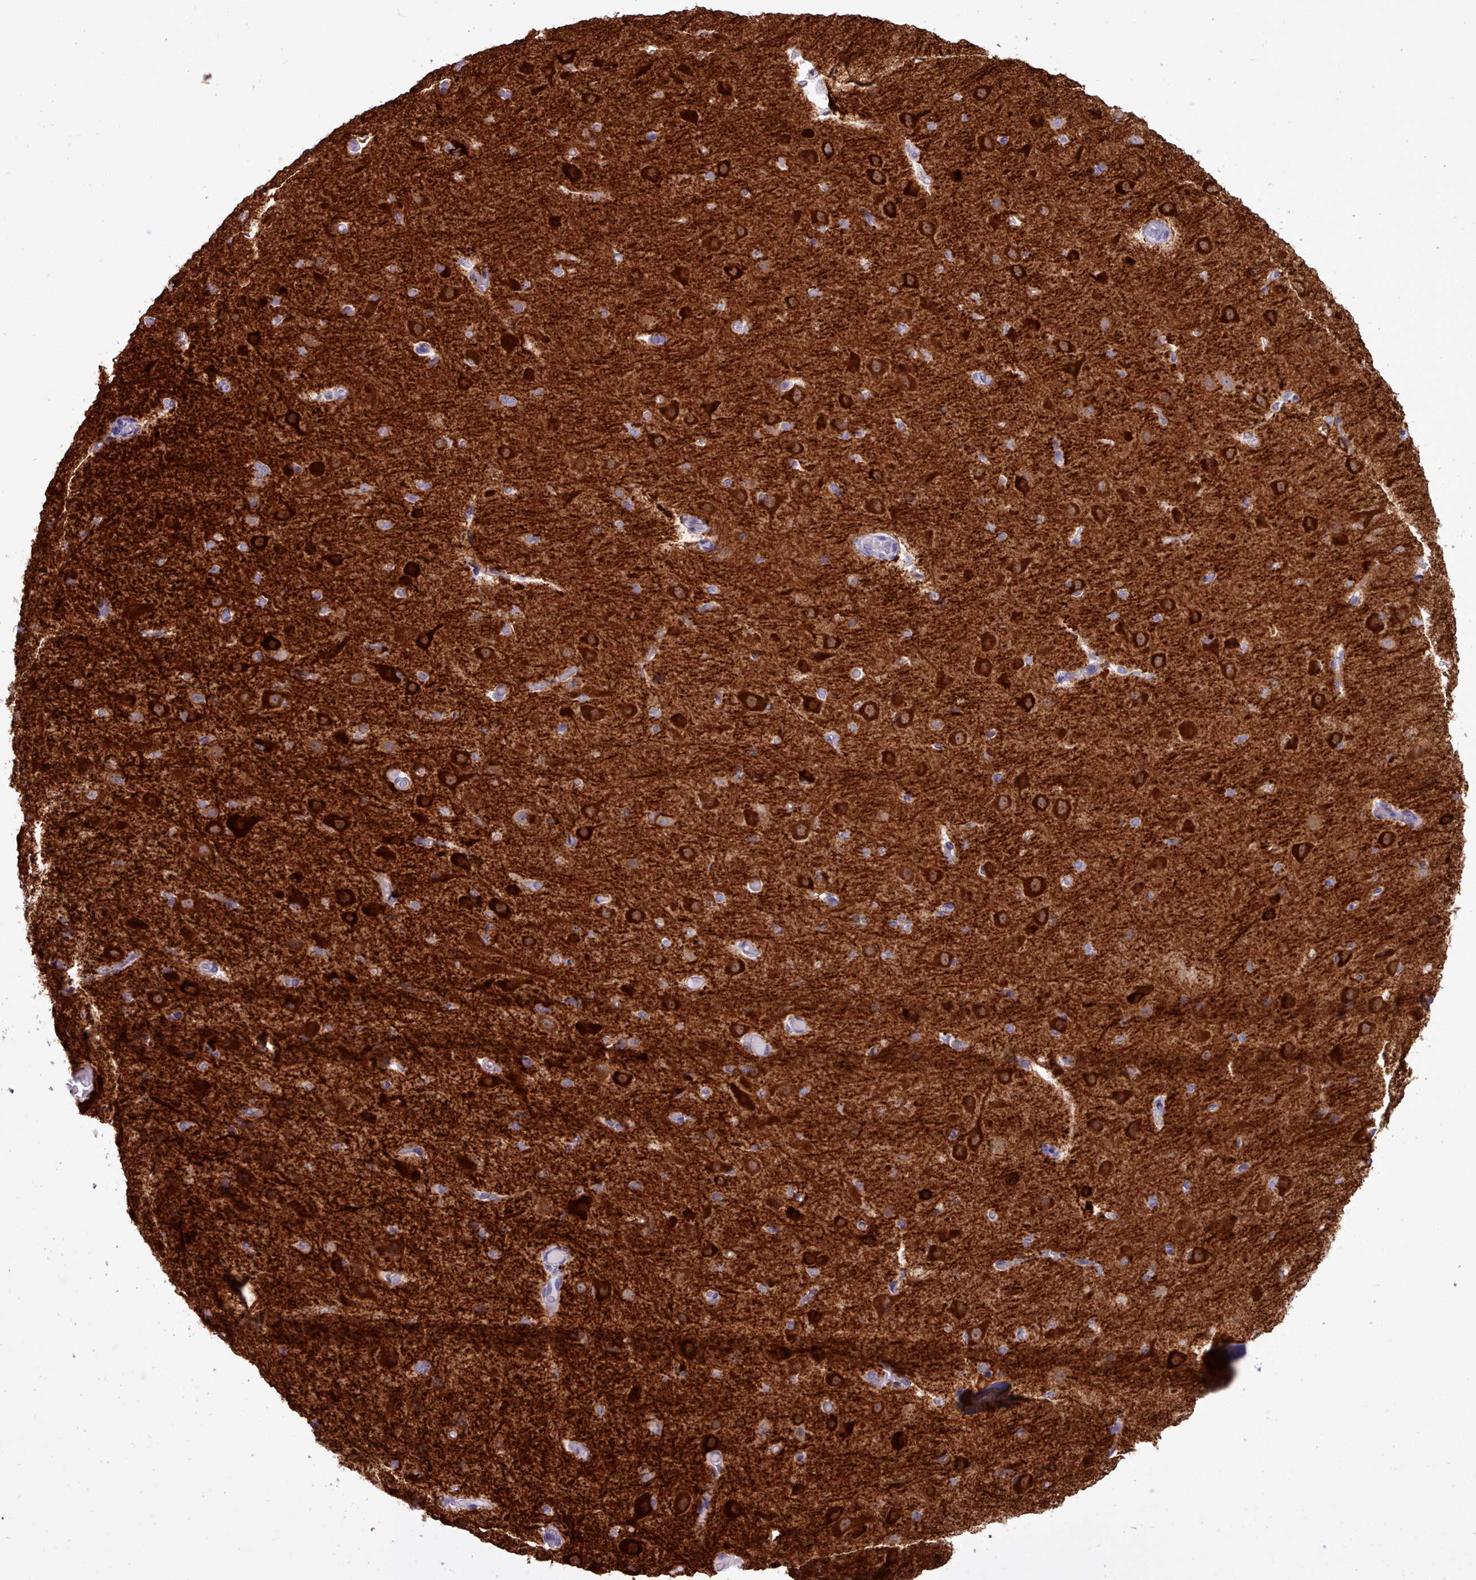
{"staining": {"intensity": "negative", "quantity": "none", "location": "none"}, "tissue": "cerebral cortex", "cell_type": "Endothelial cells", "image_type": "normal", "snomed": [{"axis": "morphology", "description": "Normal tissue, NOS"}, {"axis": "morphology", "description": "Inflammation, NOS"}, {"axis": "topography", "description": "Cerebral cortex"}], "caption": "Protein analysis of benign cerebral cortex displays no significant expression in endothelial cells. The staining is performed using DAB (3,3'-diaminobenzidine) brown chromogen with nuclei counter-stained in using hematoxylin.", "gene": "BDKRB2", "patient": {"sex": "male", "age": 6}}